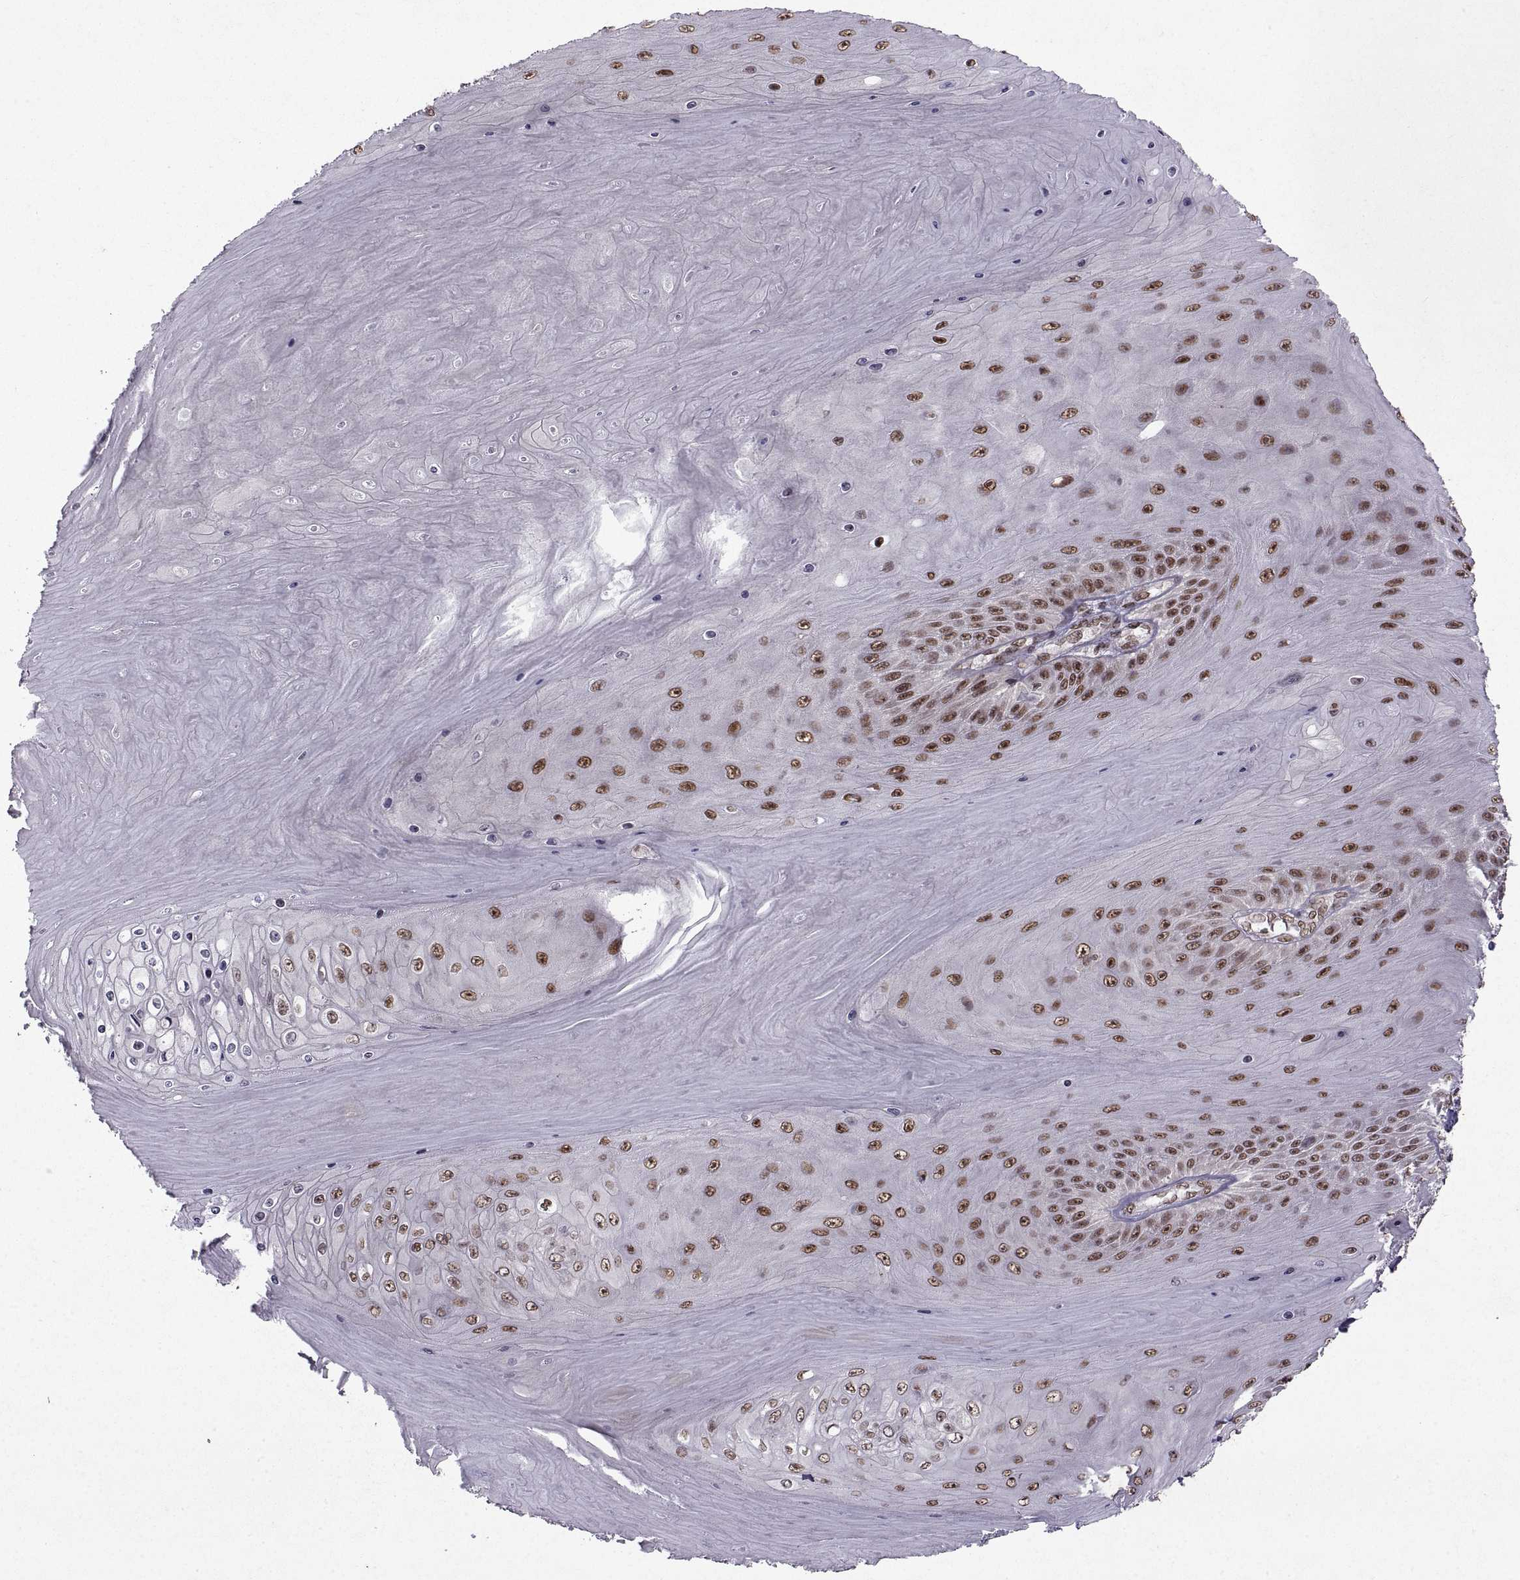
{"staining": {"intensity": "strong", "quantity": "25%-75%", "location": "nuclear"}, "tissue": "skin cancer", "cell_type": "Tumor cells", "image_type": "cancer", "snomed": [{"axis": "morphology", "description": "Squamous cell carcinoma, NOS"}, {"axis": "topography", "description": "Skin"}], "caption": "A histopathology image showing strong nuclear expression in about 25%-75% of tumor cells in skin squamous cell carcinoma, as visualized by brown immunohistochemical staining.", "gene": "MT1E", "patient": {"sex": "male", "age": 62}}